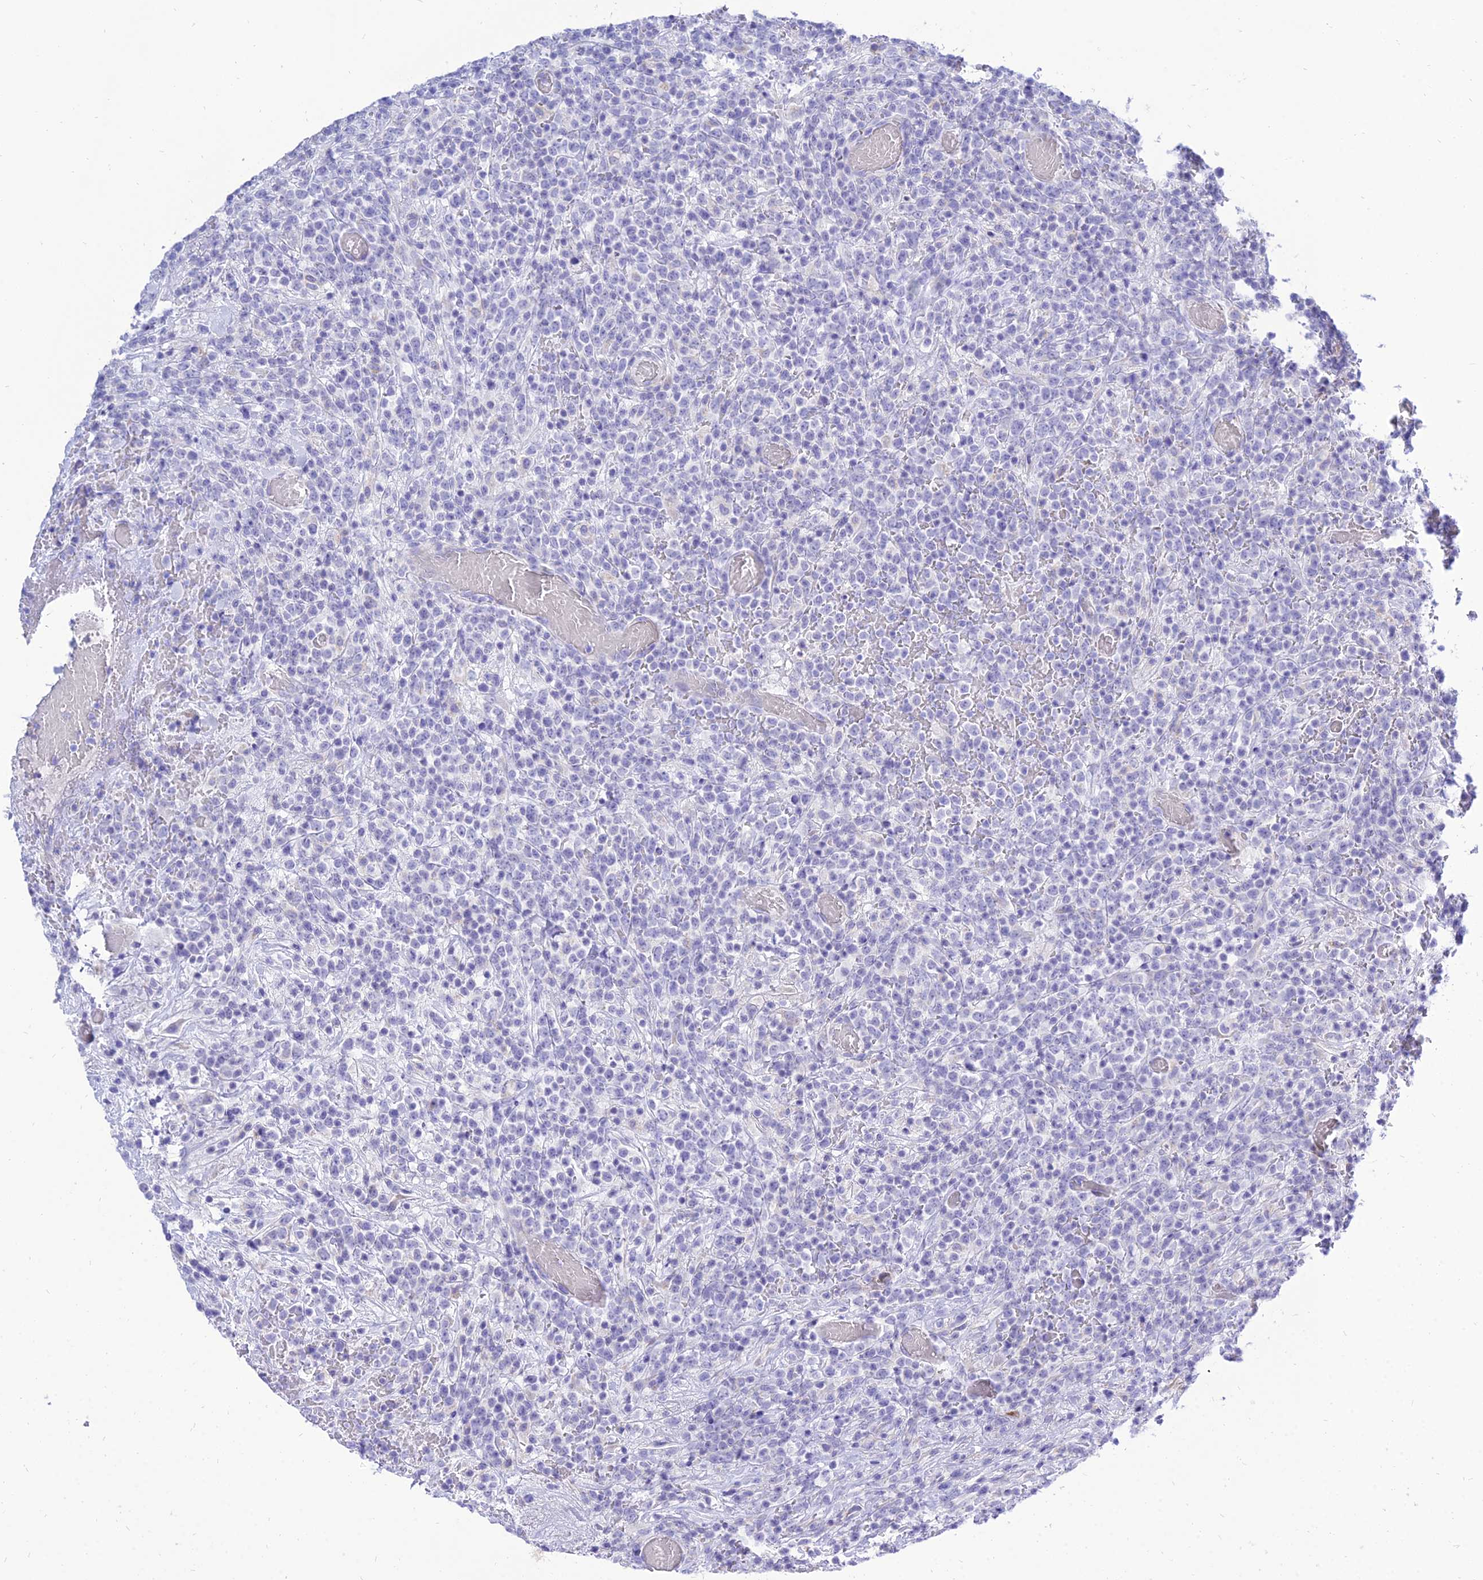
{"staining": {"intensity": "negative", "quantity": "none", "location": "none"}, "tissue": "lymphoma", "cell_type": "Tumor cells", "image_type": "cancer", "snomed": [{"axis": "morphology", "description": "Malignant lymphoma, non-Hodgkin's type, High grade"}, {"axis": "topography", "description": "Colon"}], "caption": "DAB immunohistochemical staining of human high-grade malignant lymphoma, non-Hodgkin's type shows no significant positivity in tumor cells.", "gene": "PKN3", "patient": {"sex": "female", "age": 53}}